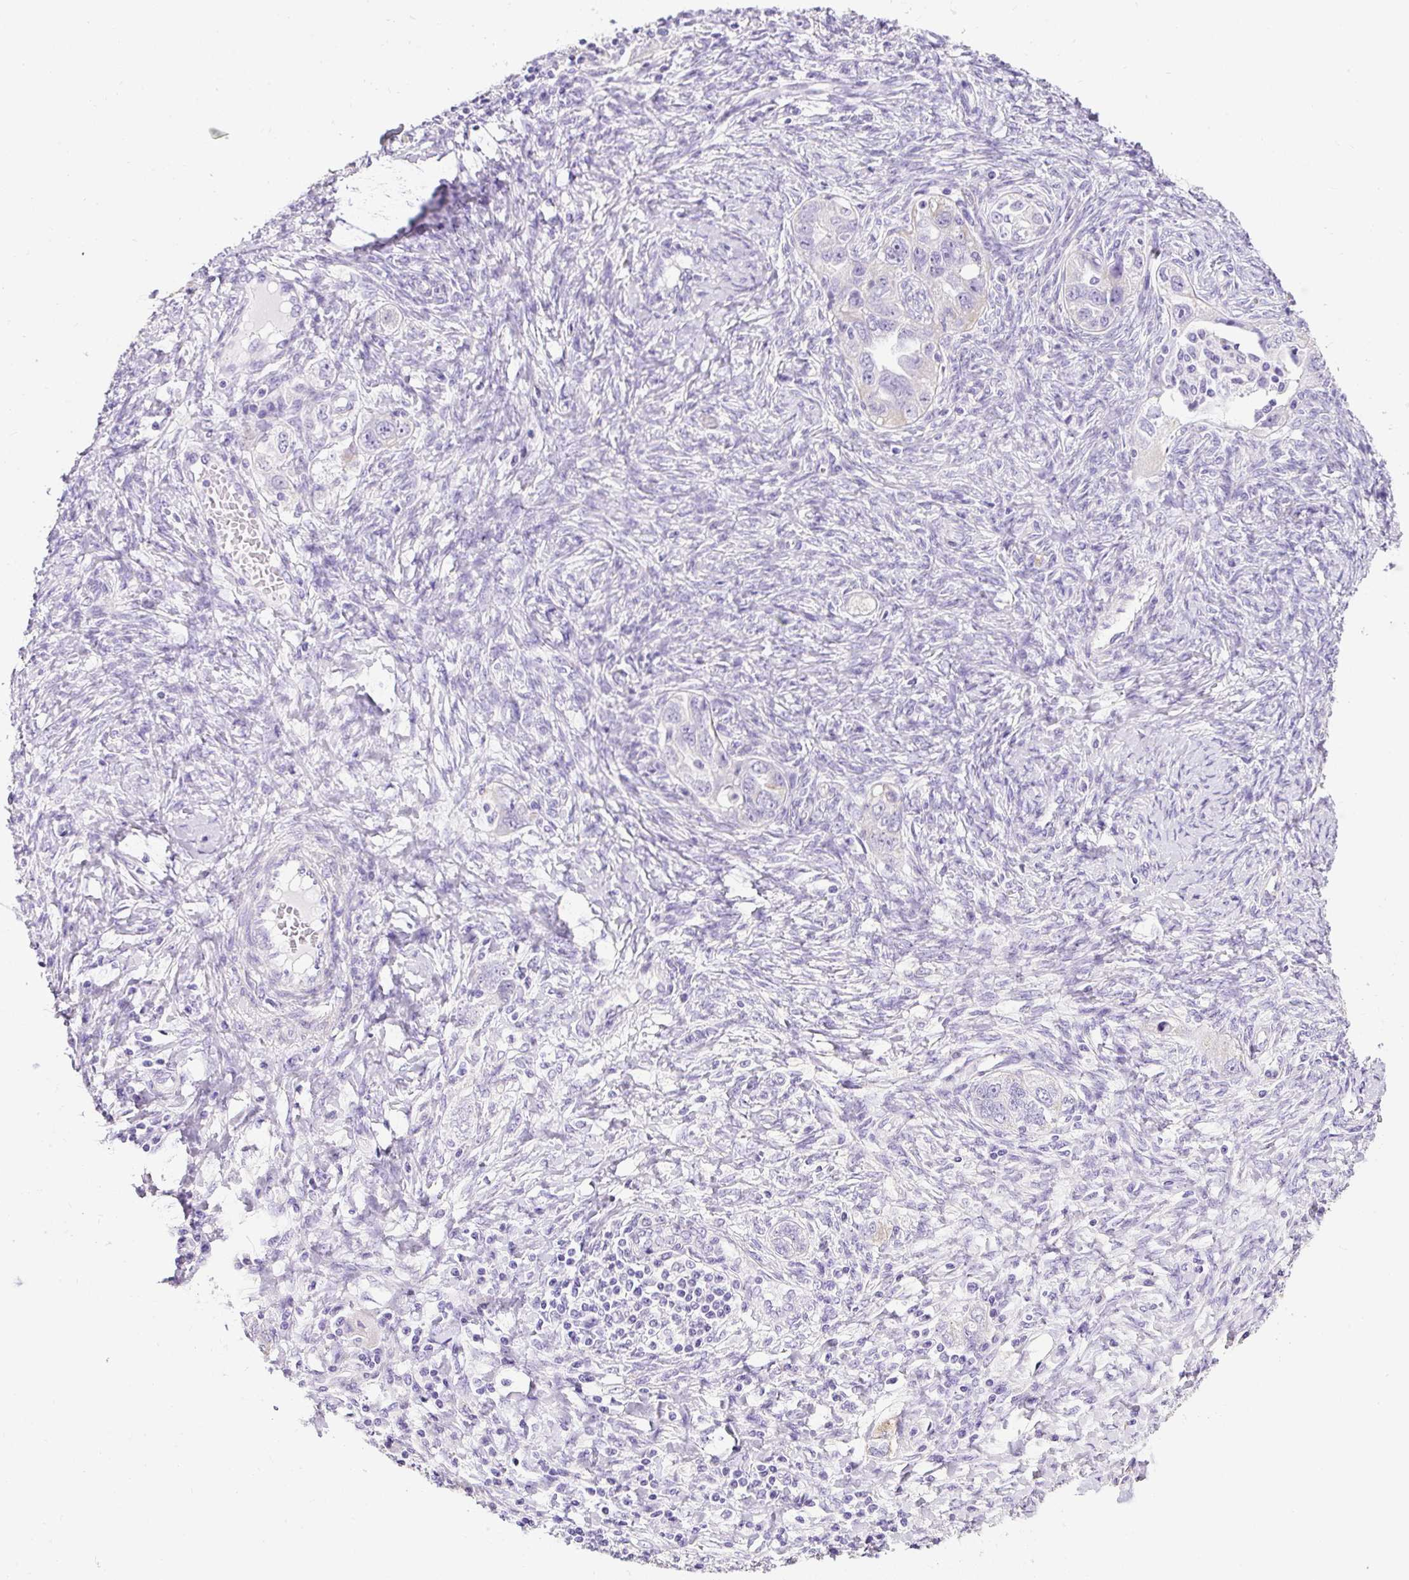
{"staining": {"intensity": "negative", "quantity": "none", "location": "none"}, "tissue": "ovarian cancer", "cell_type": "Tumor cells", "image_type": "cancer", "snomed": [{"axis": "morphology", "description": "Carcinoma, NOS"}, {"axis": "morphology", "description": "Cystadenocarcinoma, serous, NOS"}, {"axis": "topography", "description": "Ovary"}], "caption": "Tumor cells are negative for brown protein staining in serous cystadenocarcinoma (ovarian). Brightfield microscopy of IHC stained with DAB (brown) and hematoxylin (blue), captured at high magnification.", "gene": "C2CD4C", "patient": {"sex": "female", "age": 69}}